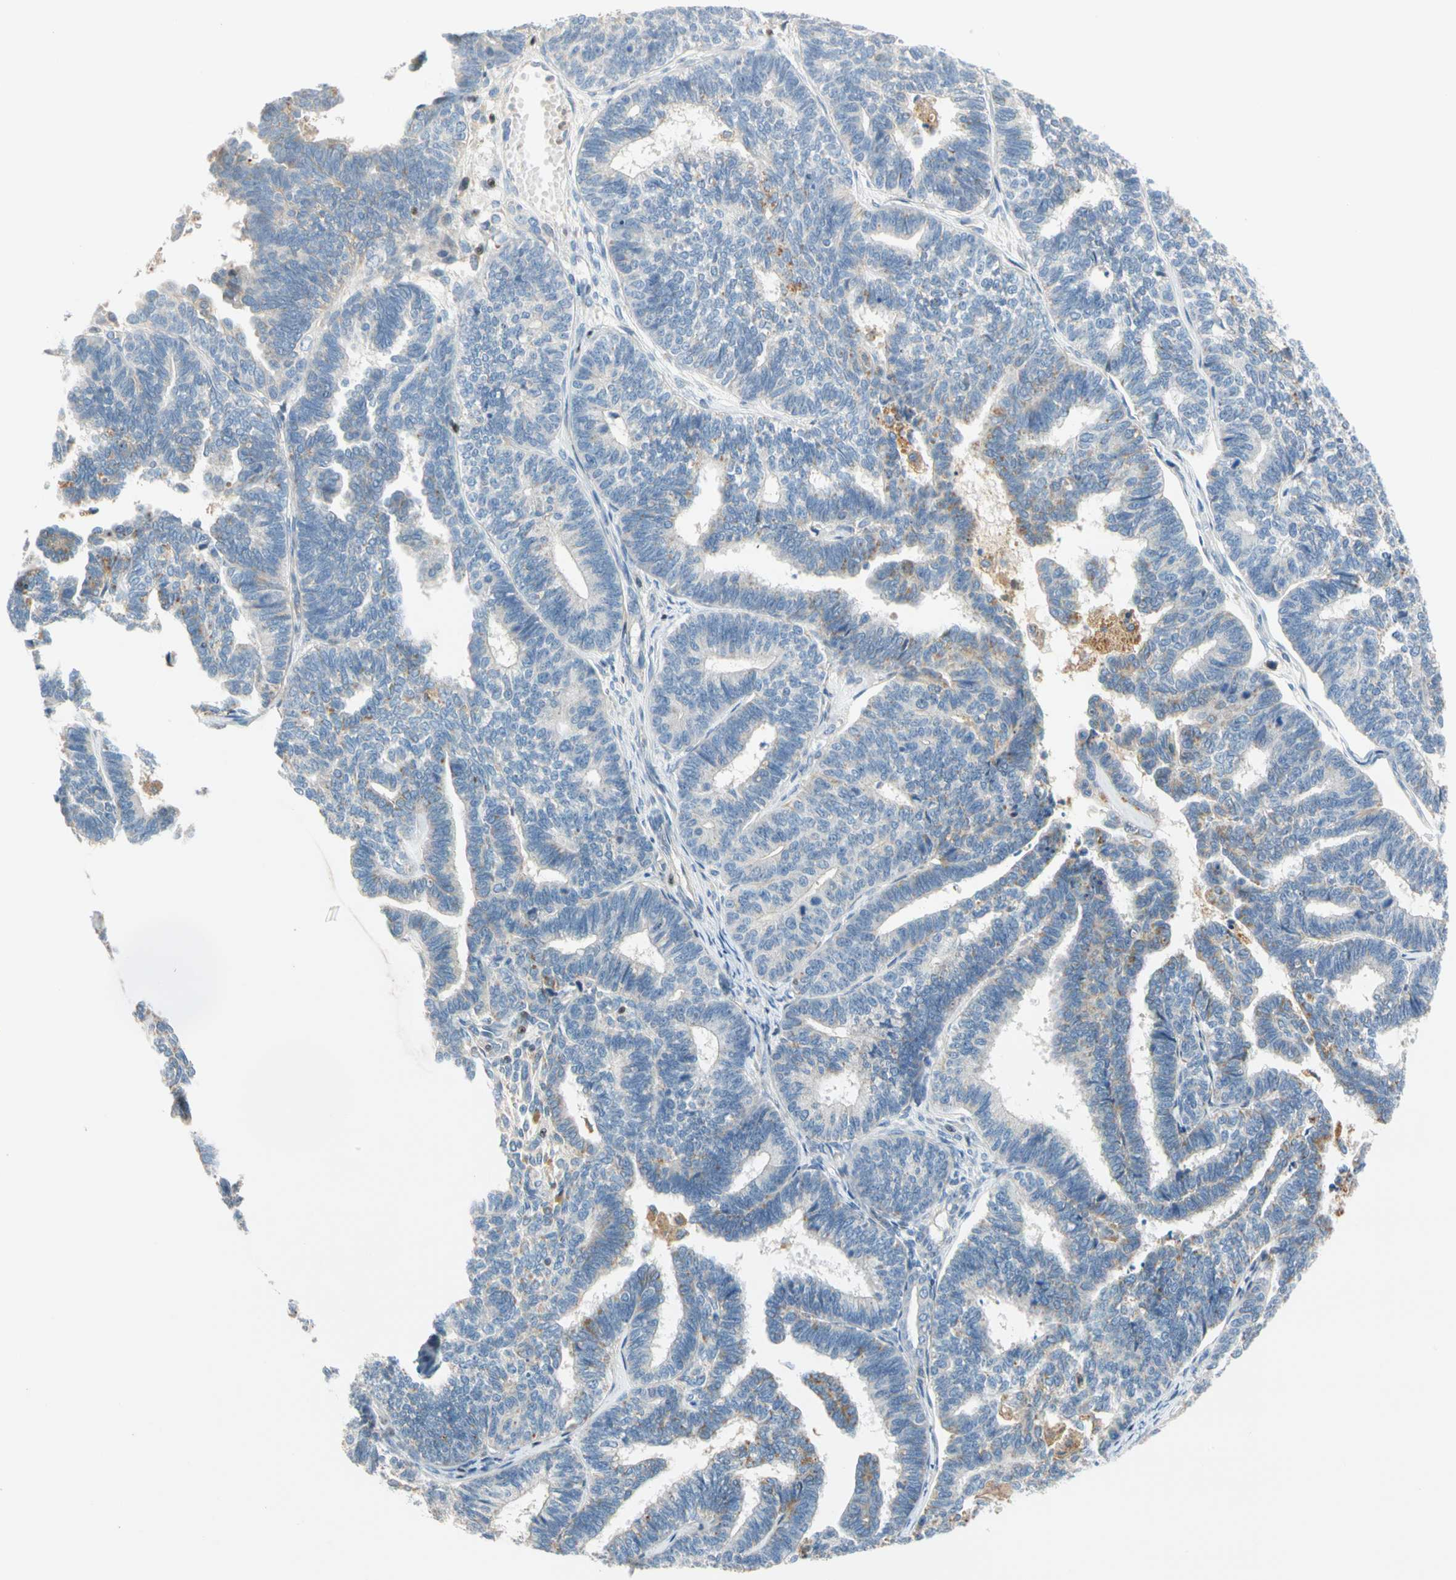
{"staining": {"intensity": "negative", "quantity": "none", "location": "none"}, "tissue": "endometrial cancer", "cell_type": "Tumor cells", "image_type": "cancer", "snomed": [{"axis": "morphology", "description": "Adenocarcinoma, NOS"}, {"axis": "topography", "description": "Endometrium"}], "caption": "IHC of human endometrial adenocarcinoma exhibits no expression in tumor cells.", "gene": "SP140", "patient": {"sex": "female", "age": 70}}